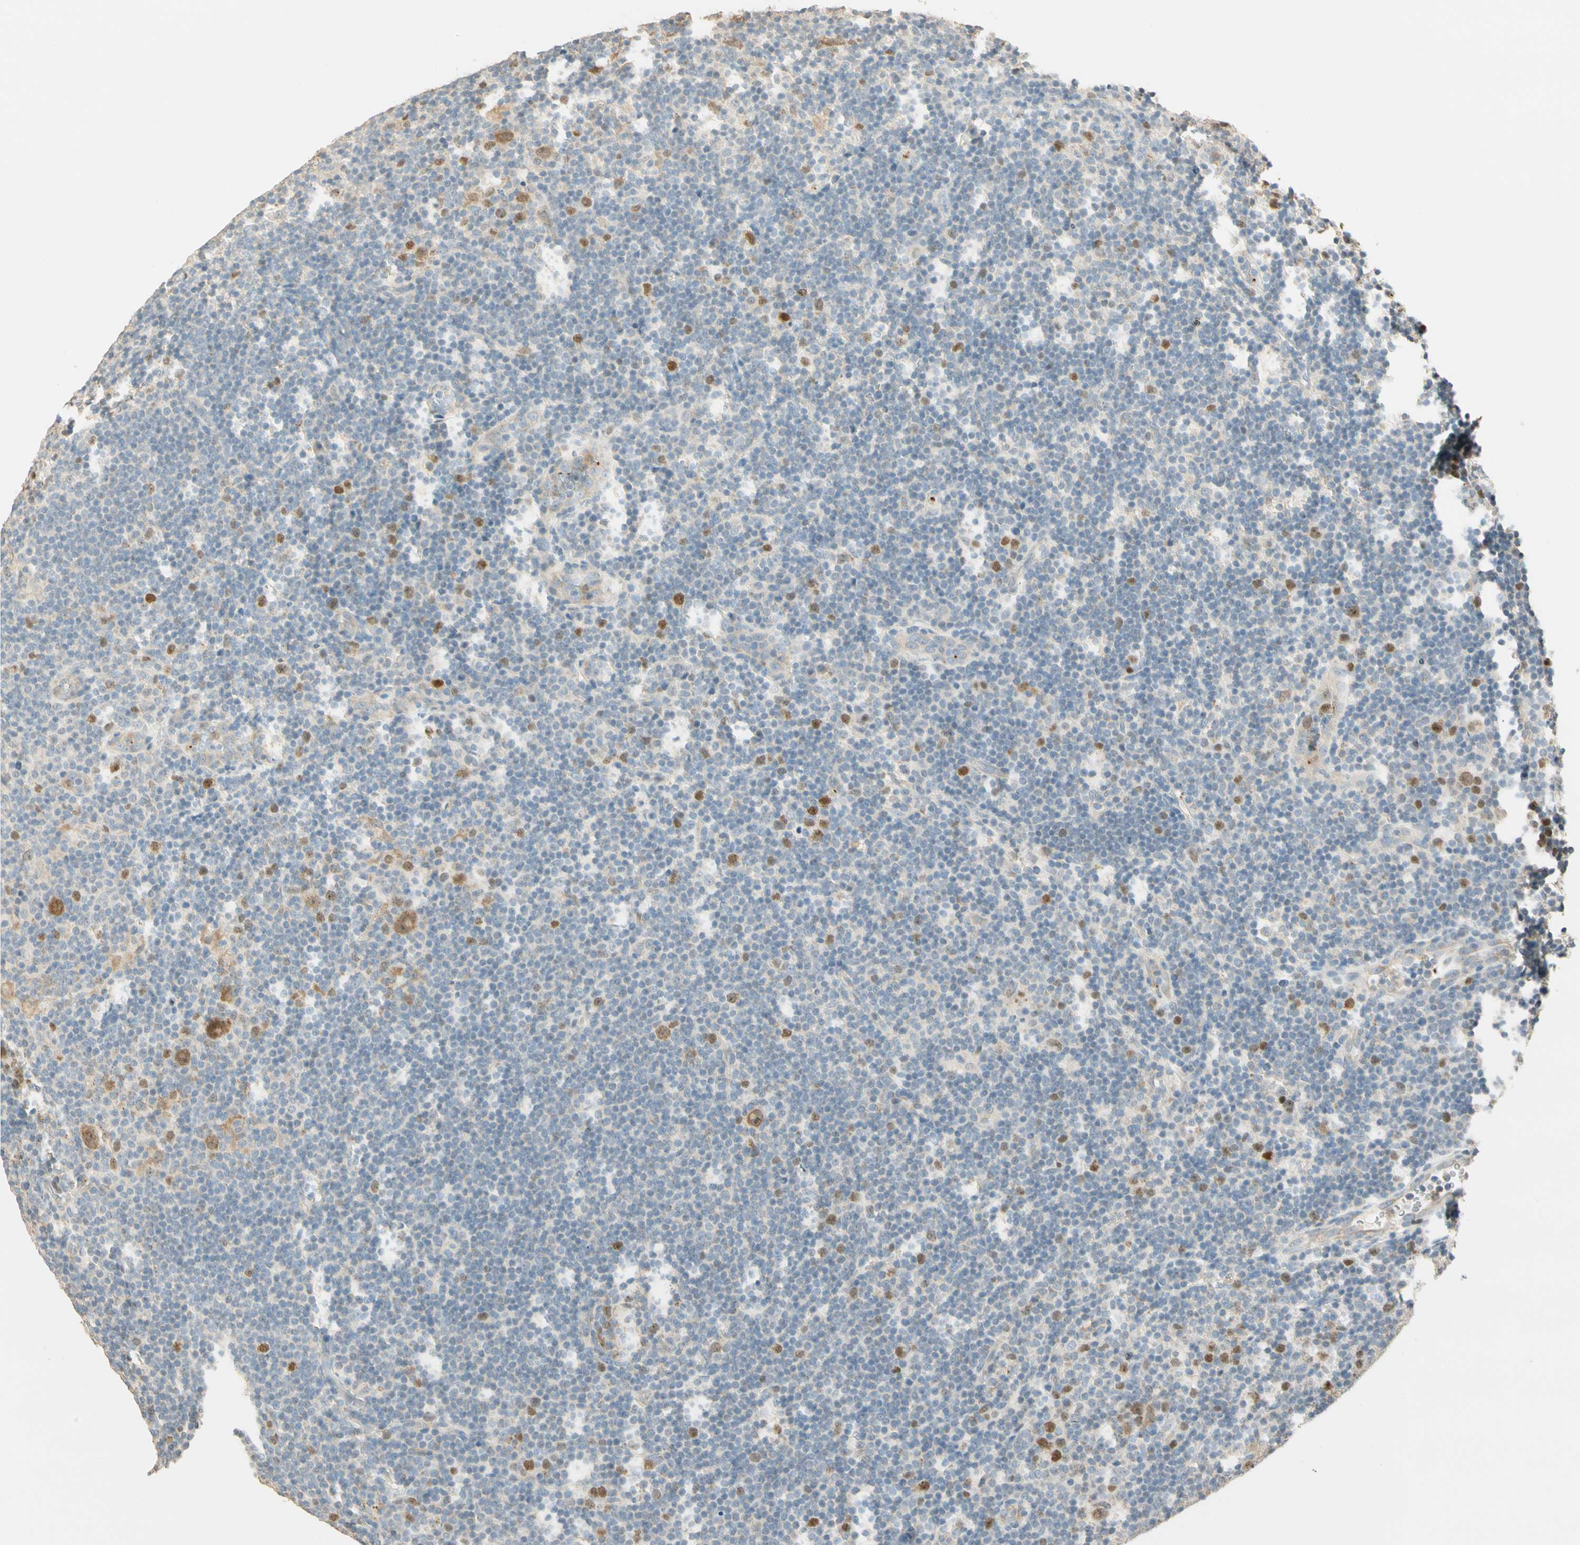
{"staining": {"intensity": "moderate", "quantity": ">75%", "location": "nuclear"}, "tissue": "lymphoma", "cell_type": "Tumor cells", "image_type": "cancer", "snomed": [{"axis": "morphology", "description": "Hodgkin's disease, NOS"}, {"axis": "topography", "description": "Lymph node"}], "caption": "Immunohistochemistry (IHC) of lymphoma exhibits medium levels of moderate nuclear staining in approximately >75% of tumor cells.", "gene": "RAD18", "patient": {"sex": "female", "age": 57}}